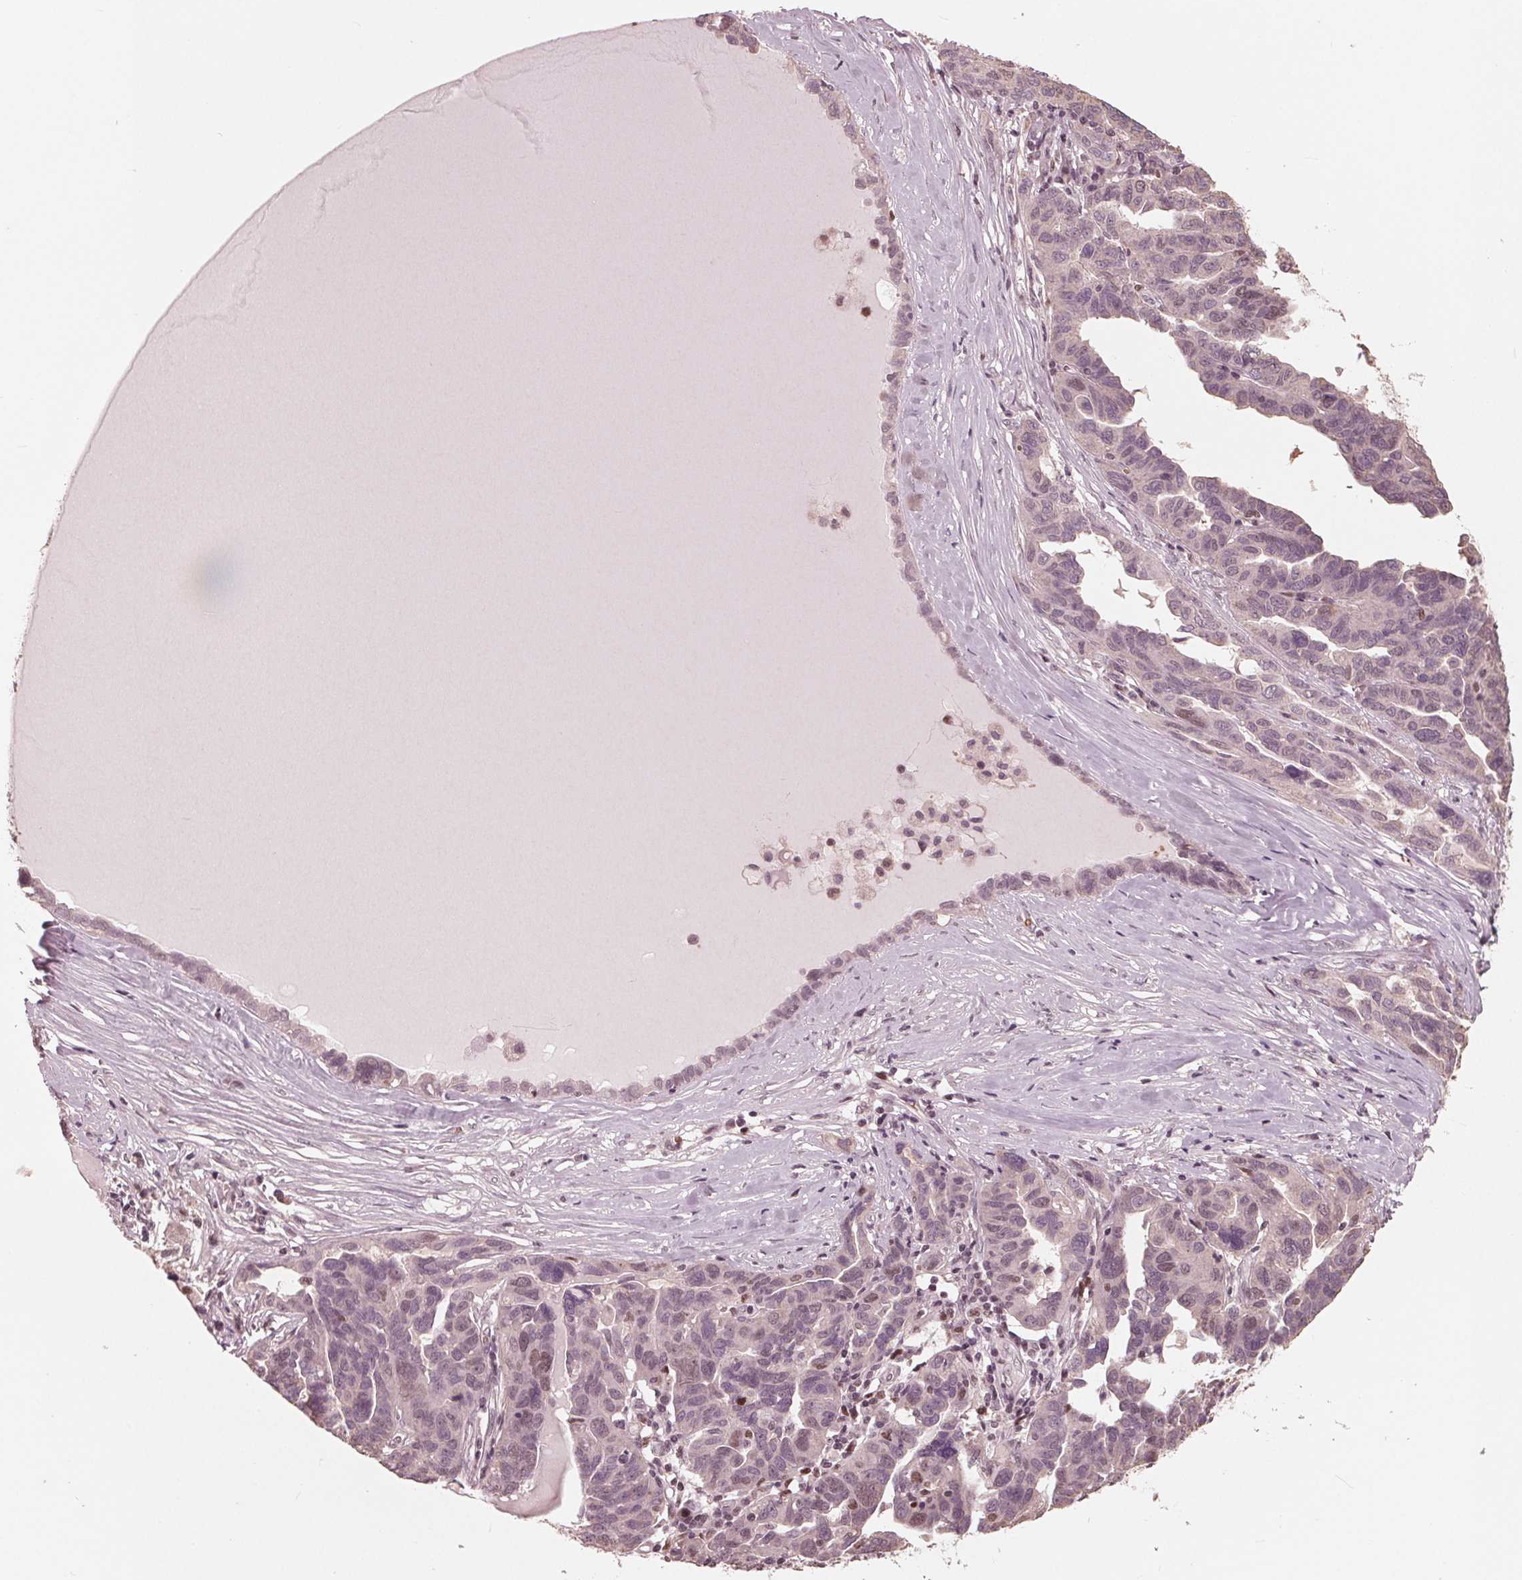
{"staining": {"intensity": "negative", "quantity": "none", "location": "none"}, "tissue": "ovarian cancer", "cell_type": "Tumor cells", "image_type": "cancer", "snomed": [{"axis": "morphology", "description": "Cystadenocarcinoma, serous, NOS"}, {"axis": "topography", "description": "Ovary"}], "caption": "IHC of human ovarian serous cystadenocarcinoma displays no expression in tumor cells.", "gene": "HIRIP3", "patient": {"sex": "female", "age": 64}}